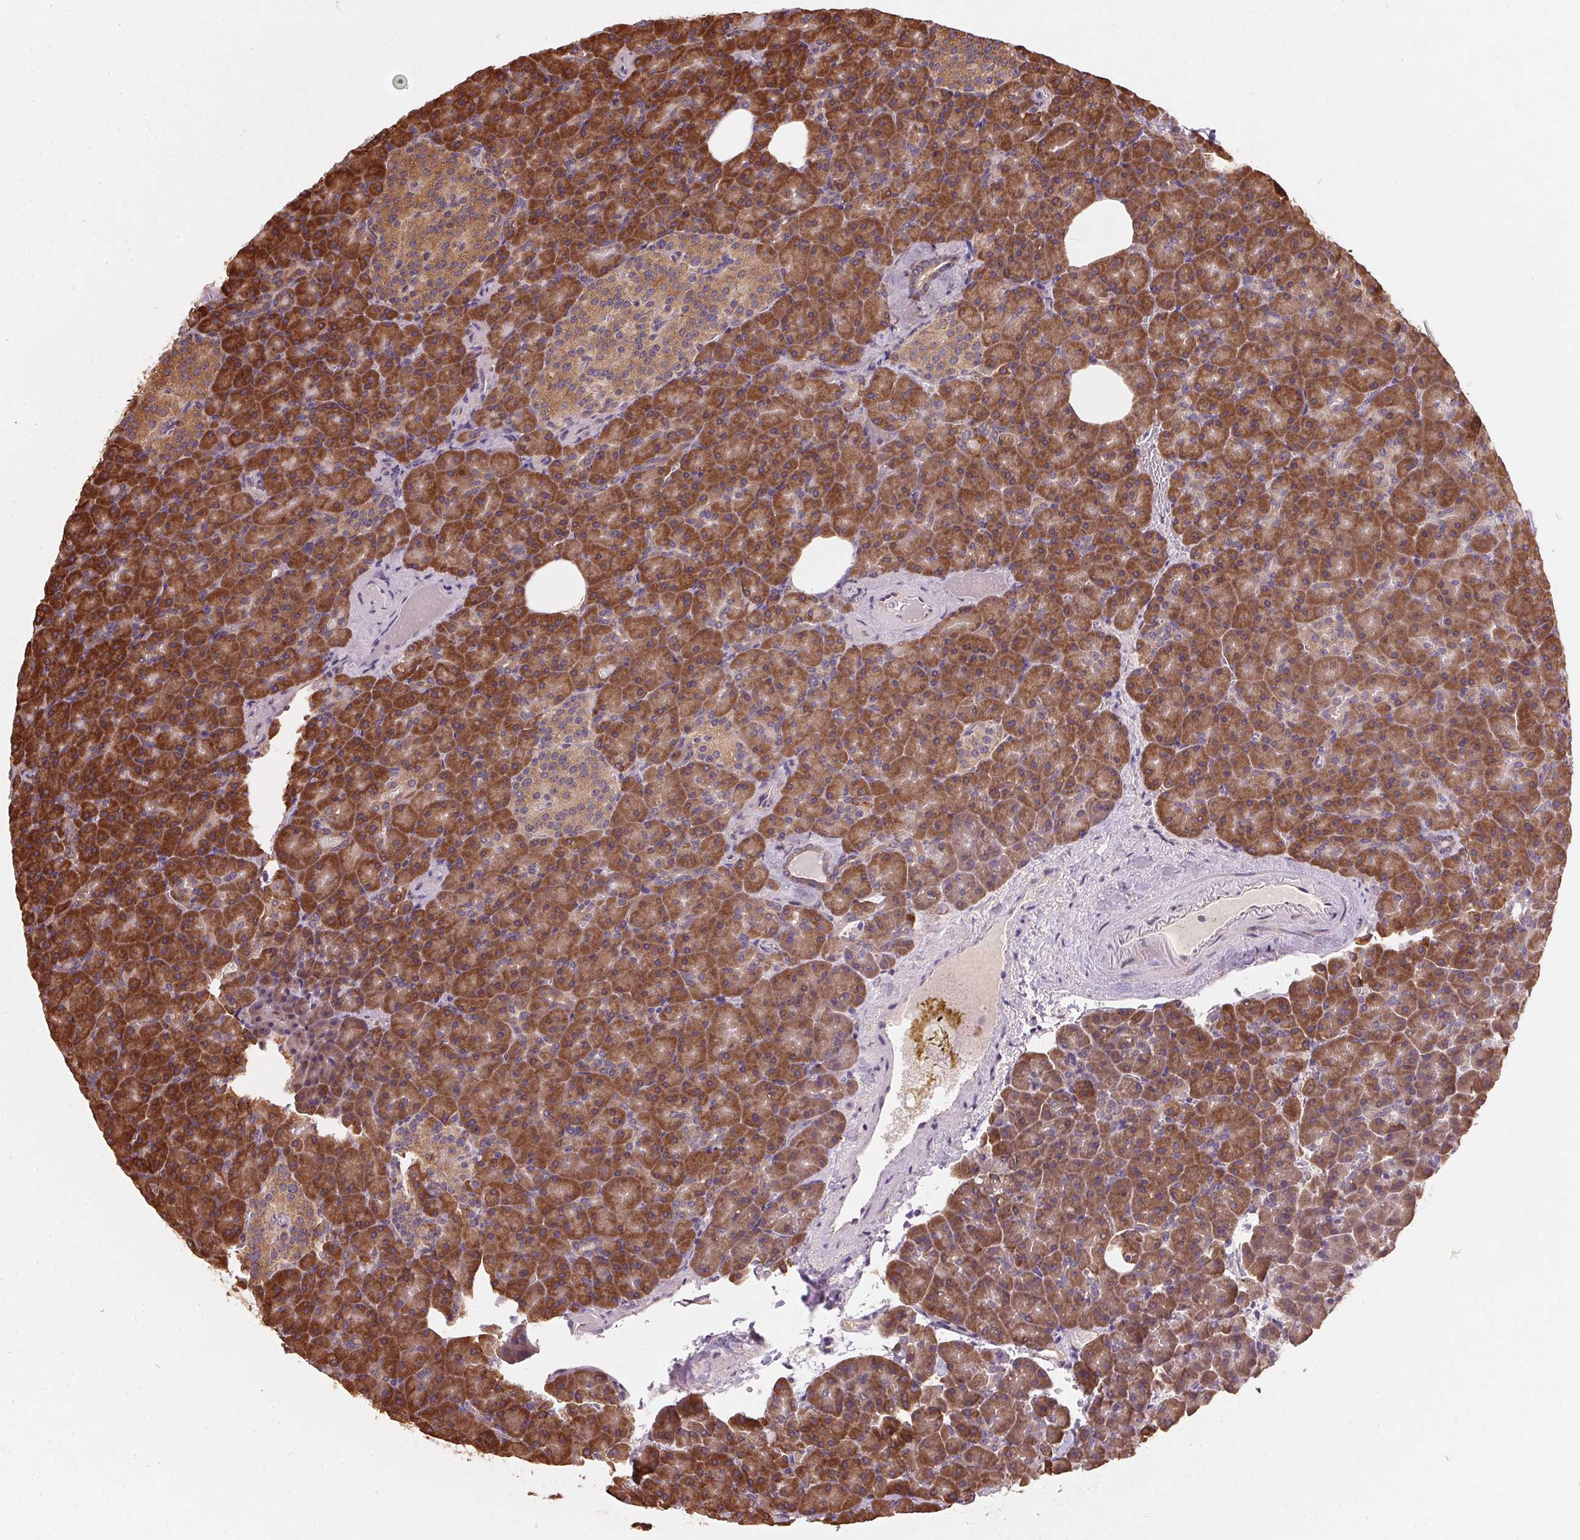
{"staining": {"intensity": "strong", "quantity": ">75%", "location": "cytoplasmic/membranous"}, "tissue": "pancreas", "cell_type": "Exocrine glandular cells", "image_type": "normal", "snomed": [{"axis": "morphology", "description": "Normal tissue, NOS"}, {"axis": "topography", "description": "Pancreas"}], "caption": "Immunohistochemistry of benign human pancreas shows high levels of strong cytoplasmic/membranous positivity in approximately >75% of exocrine glandular cells.", "gene": "EIF2S1", "patient": {"sex": "female", "age": 74}}